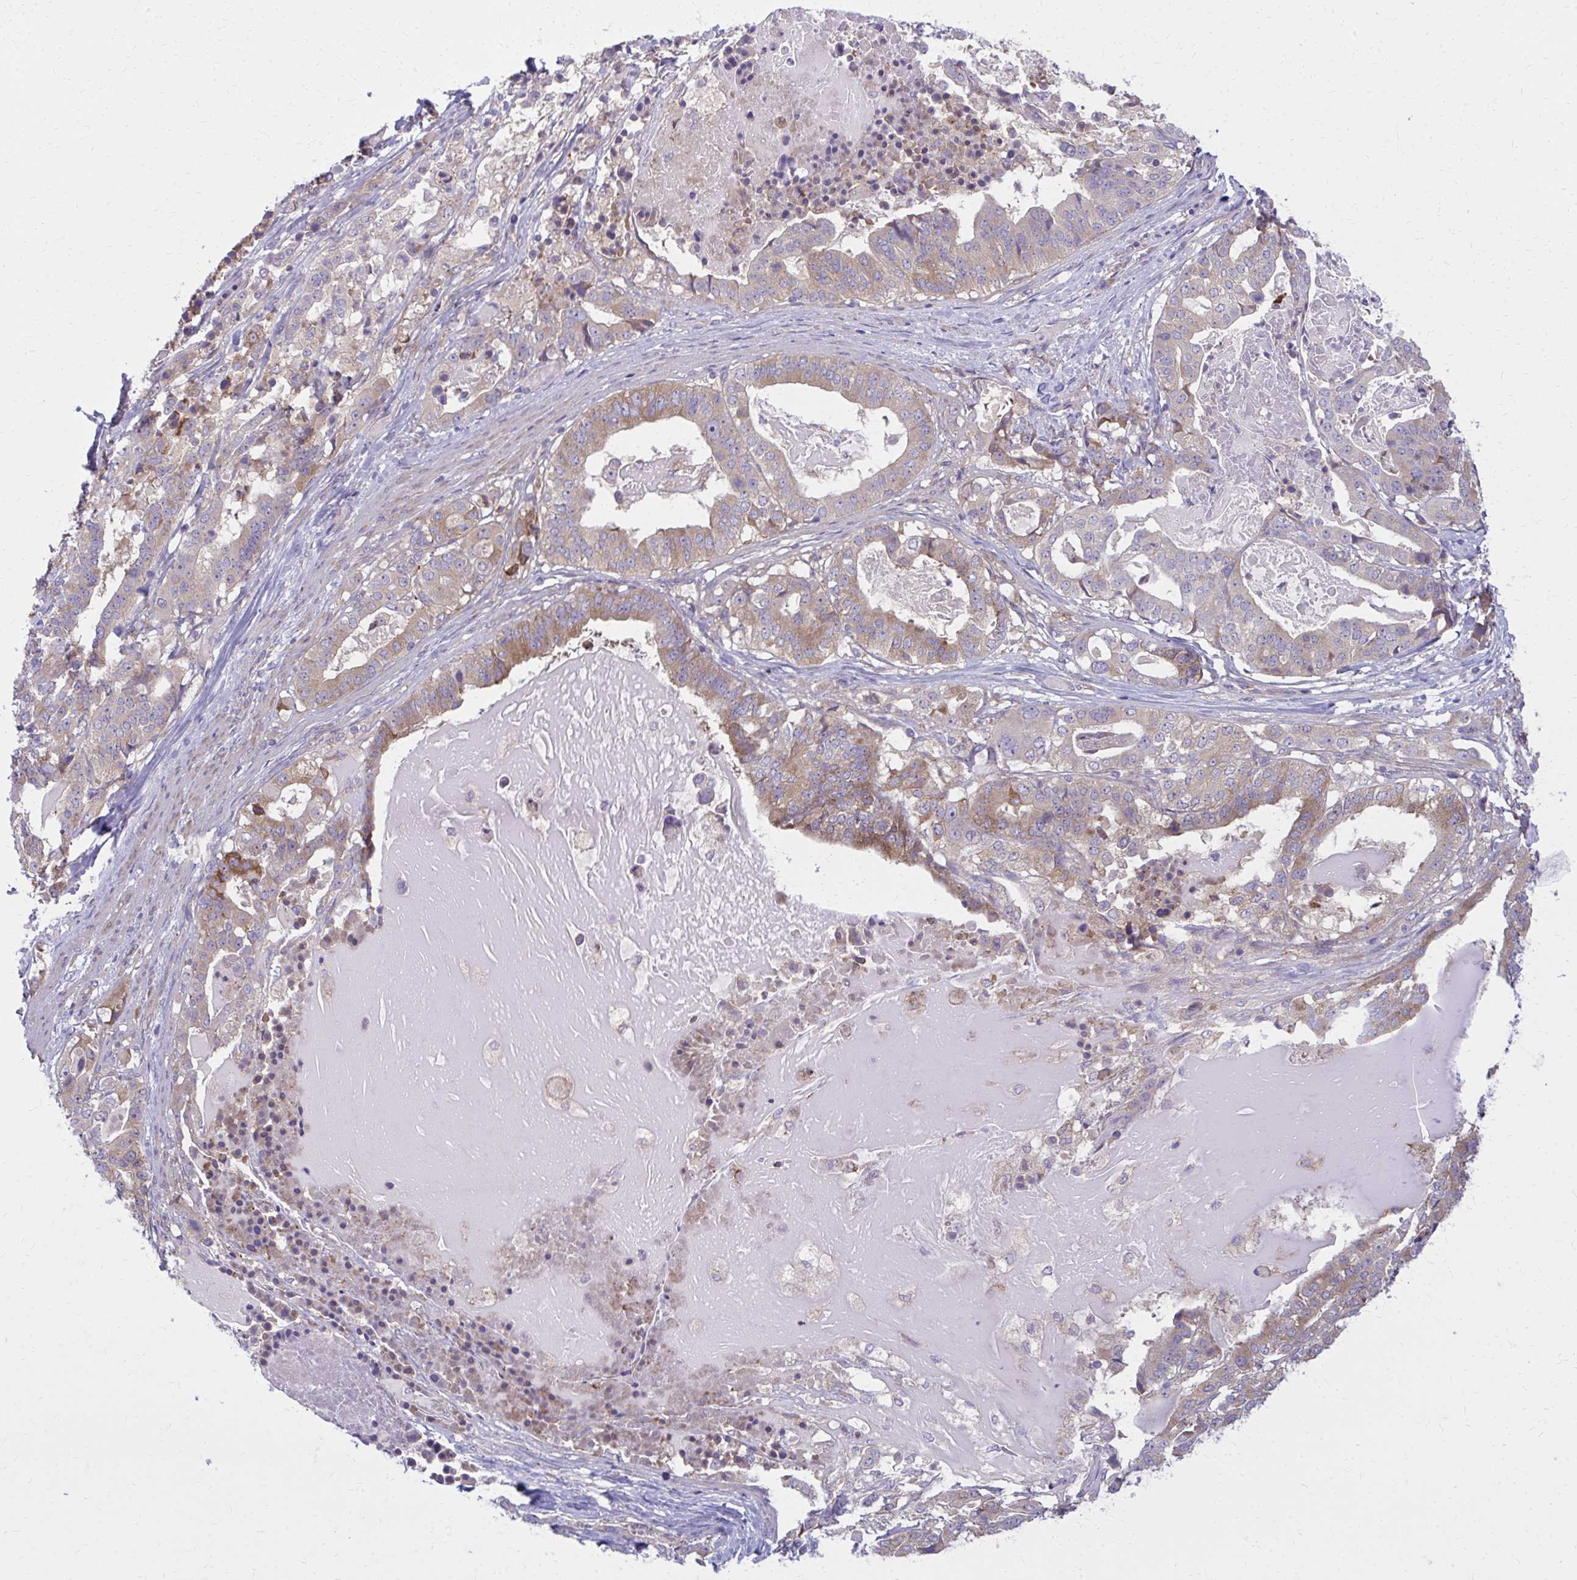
{"staining": {"intensity": "moderate", "quantity": "25%-75%", "location": "cytoplasmic/membranous"}, "tissue": "stomach cancer", "cell_type": "Tumor cells", "image_type": "cancer", "snomed": [{"axis": "morphology", "description": "Adenocarcinoma, NOS"}, {"axis": "topography", "description": "Stomach"}], "caption": "Immunohistochemical staining of stomach cancer (adenocarcinoma) demonstrates medium levels of moderate cytoplasmic/membranous protein staining in approximately 25%-75% of tumor cells. The staining was performed using DAB, with brown indicating positive protein expression. Nuclei are stained blue with hematoxylin.", "gene": "CEMP1", "patient": {"sex": "male", "age": 48}}